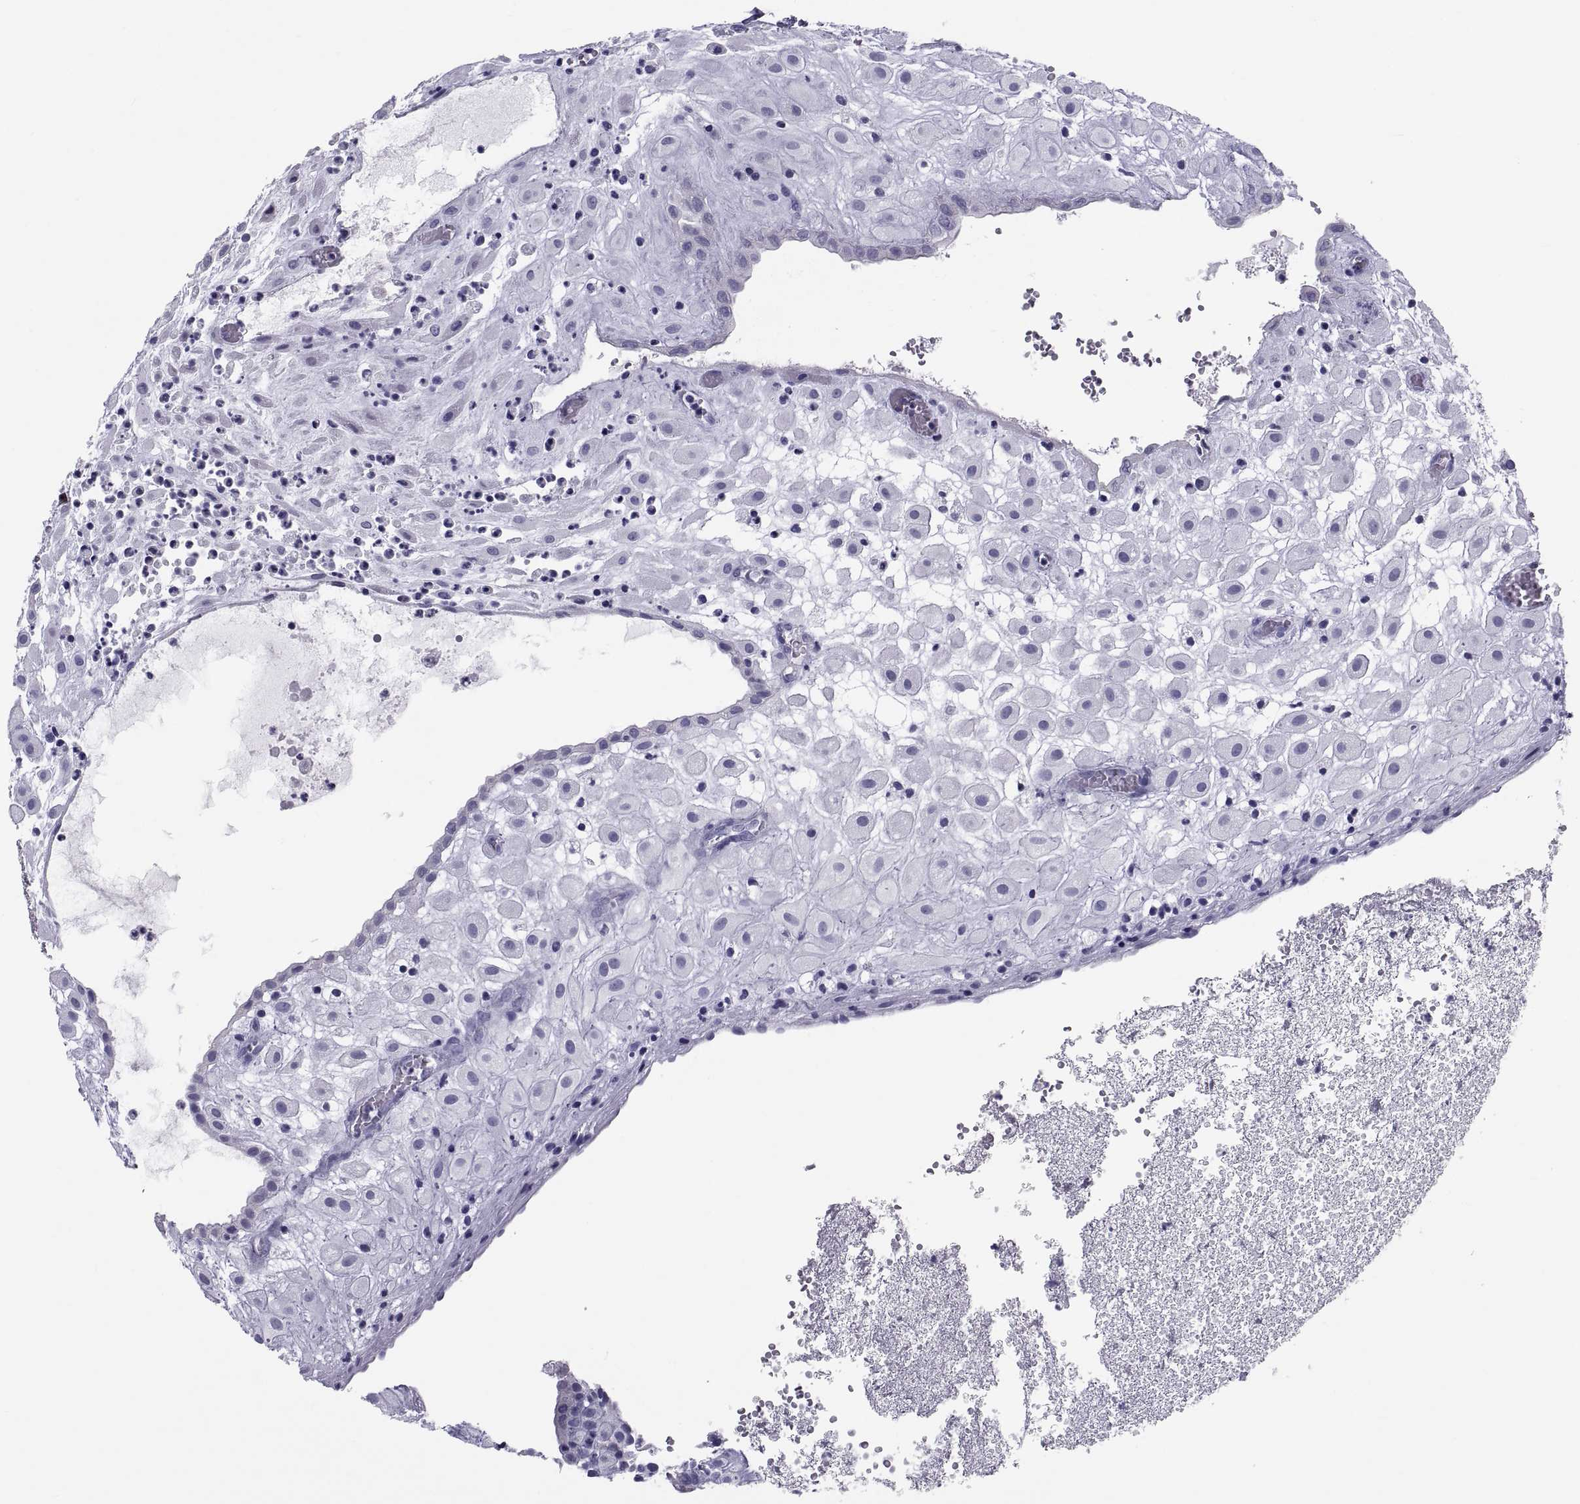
{"staining": {"intensity": "negative", "quantity": "none", "location": "none"}, "tissue": "placenta", "cell_type": "Decidual cells", "image_type": "normal", "snomed": [{"axis": "morphology", "description": "Normal tissue, NOS"}, {"axis": "topography", "description": "Placenta"}], "caption": "High power microscopy photomicrograph of an IHC histopathology image of normal placenta, revealing no significant staining in decidual cells.", "gene": "DEFB129", "patient": {"sex": "female", "age": 24}}